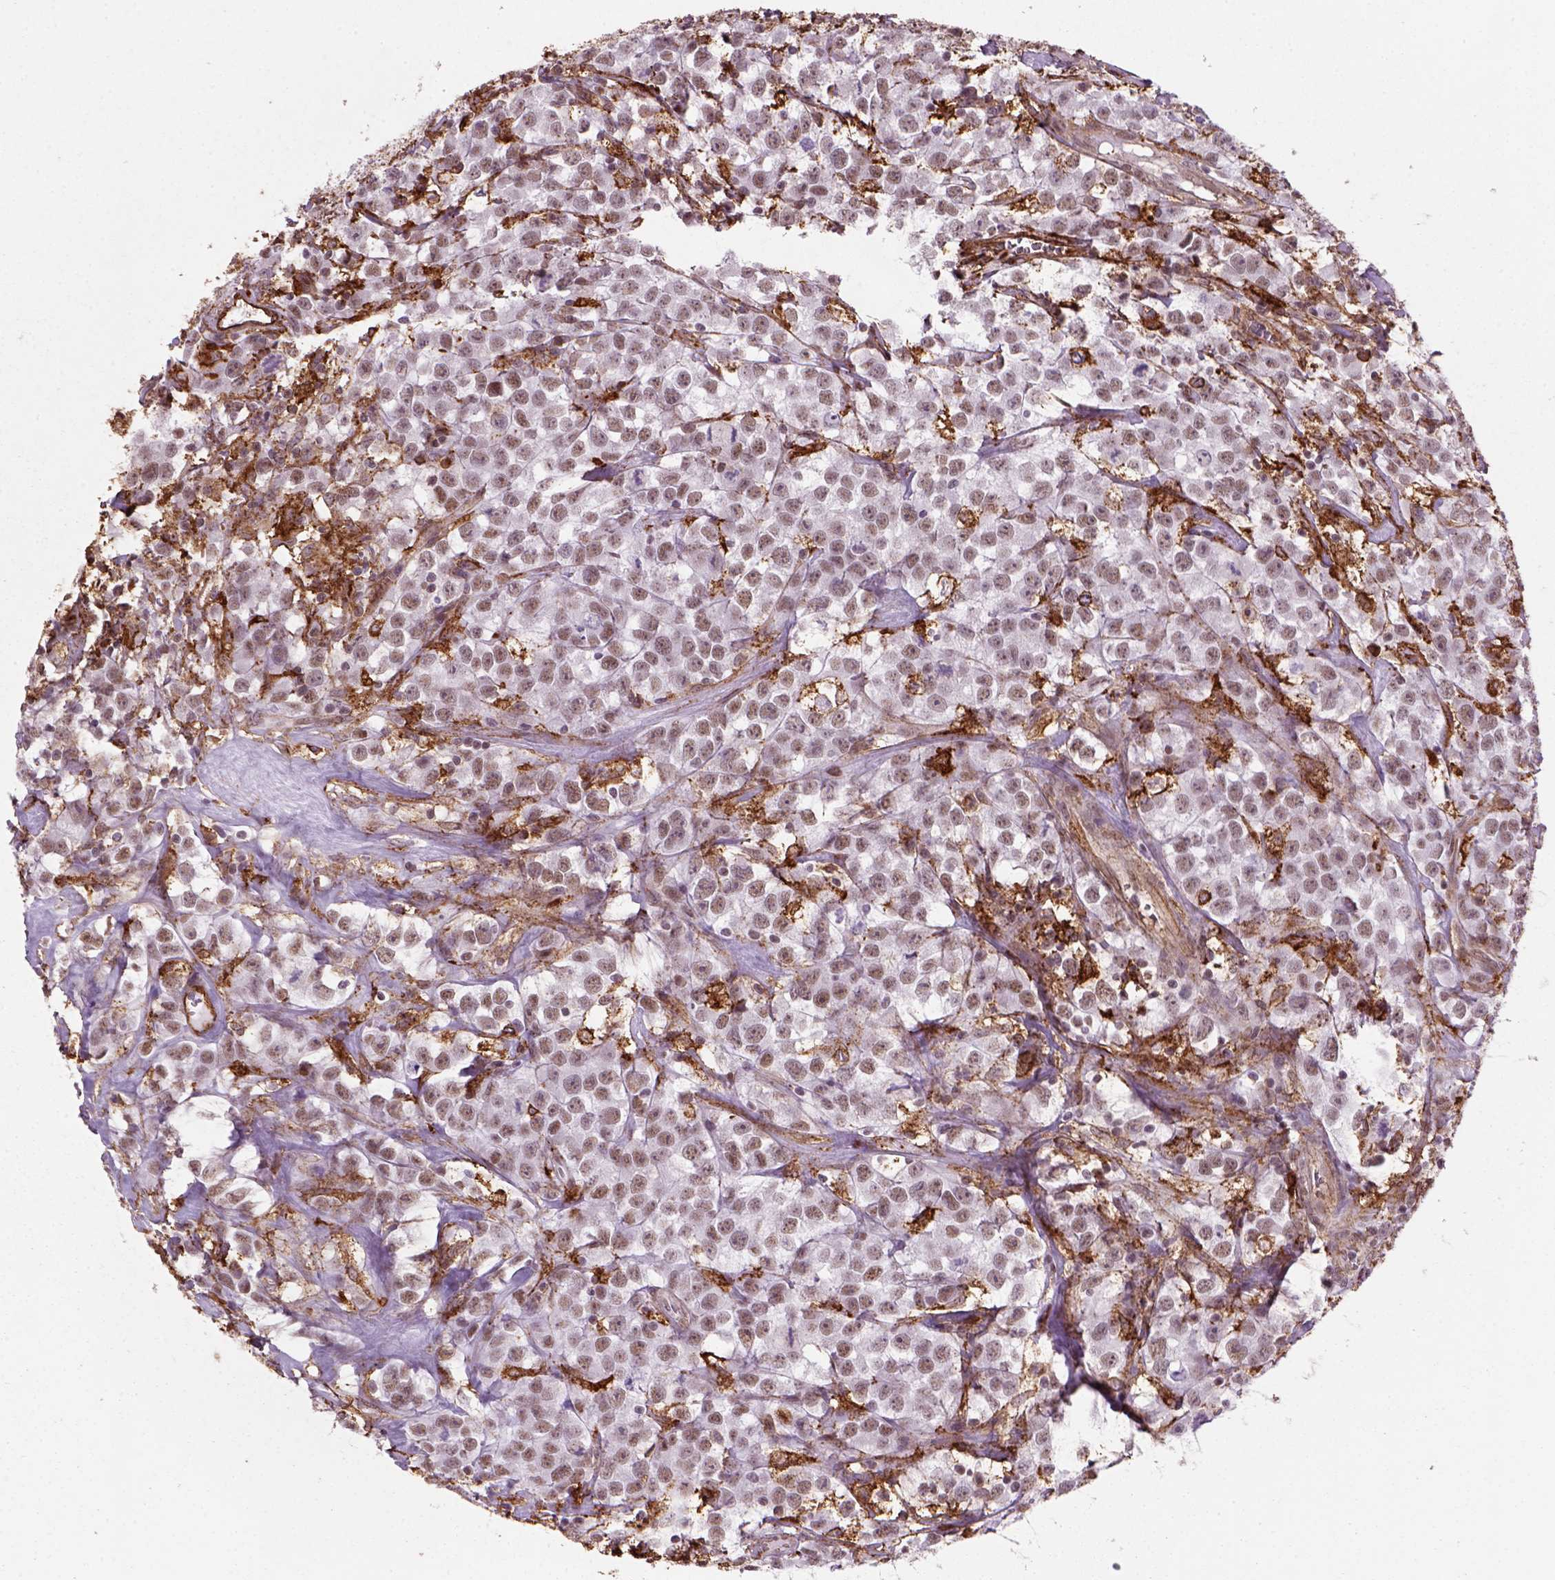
{"staining": {"intensity": "negative", "quantity": "none", "location": "none"}, "tissue": "testis cancer", "cell_type": "Tumor cells", "image_type": "cancer", "snomed": [{"axis": "morphology", "description": "Seminoma, NOS"}, {"axis": "topography", "description": "Testis"}], "caption": "Tumor cells are negative for brown protein staining in testis seminoma.", "gene": "MARCKS", "patient": {"sex": "male", "age": 59}}